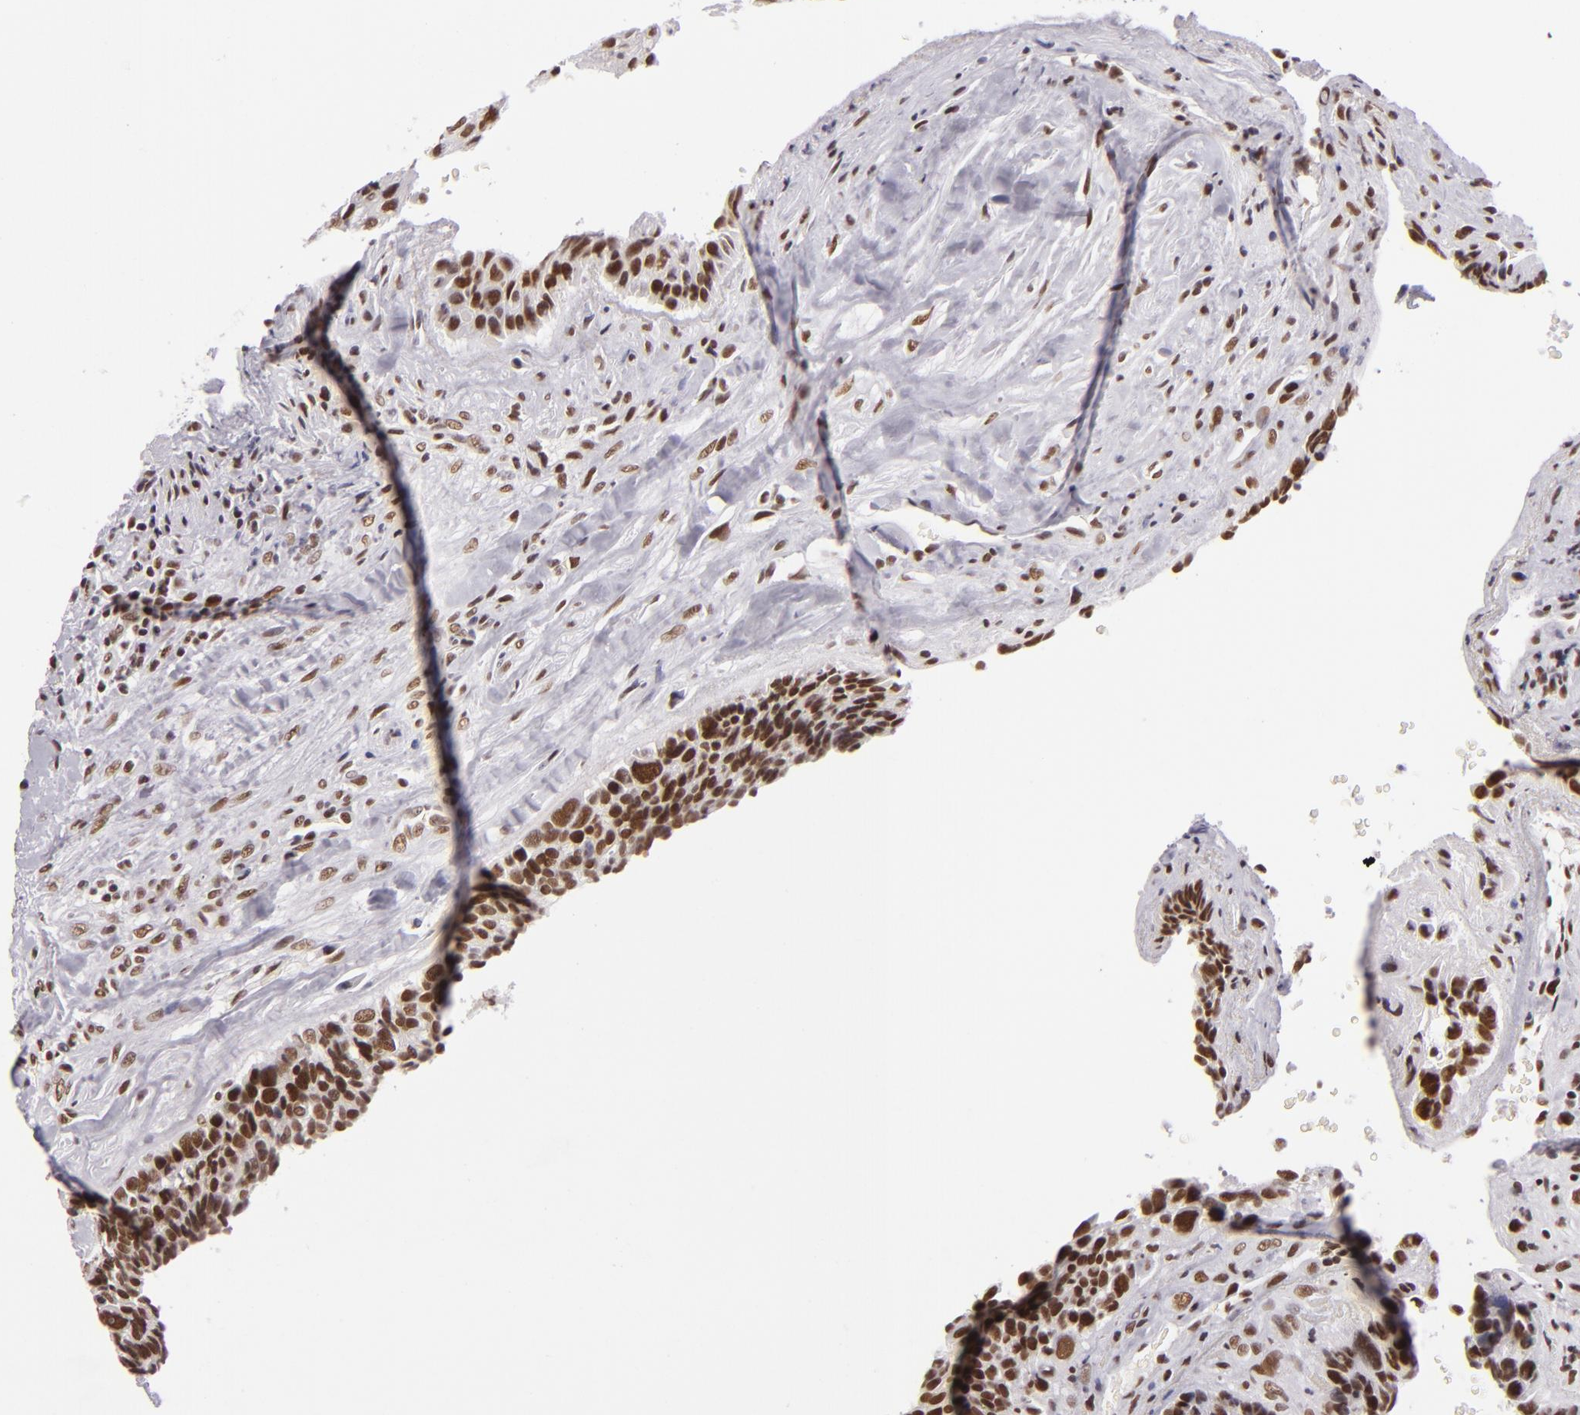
{"staining": {"intensity": "strong", "quantity": ">75%", "location": "nuclear"}, "tissue": "breast cancer", "cell_type": "Tumor cells", "image_type": "cancer", "snomed": [{"axis": "morphology", "description": "Neoplasm, malignant, NOS"}, {"axis": "topography", "description": "Breast"}], "caption": "Immunohistochemistry of human breast cancer shows high levels of strong nuclear expression in approximately >75% of tumor cells.", "gene": "BRD8", "patient": {"sex": "female", "age": 50}}